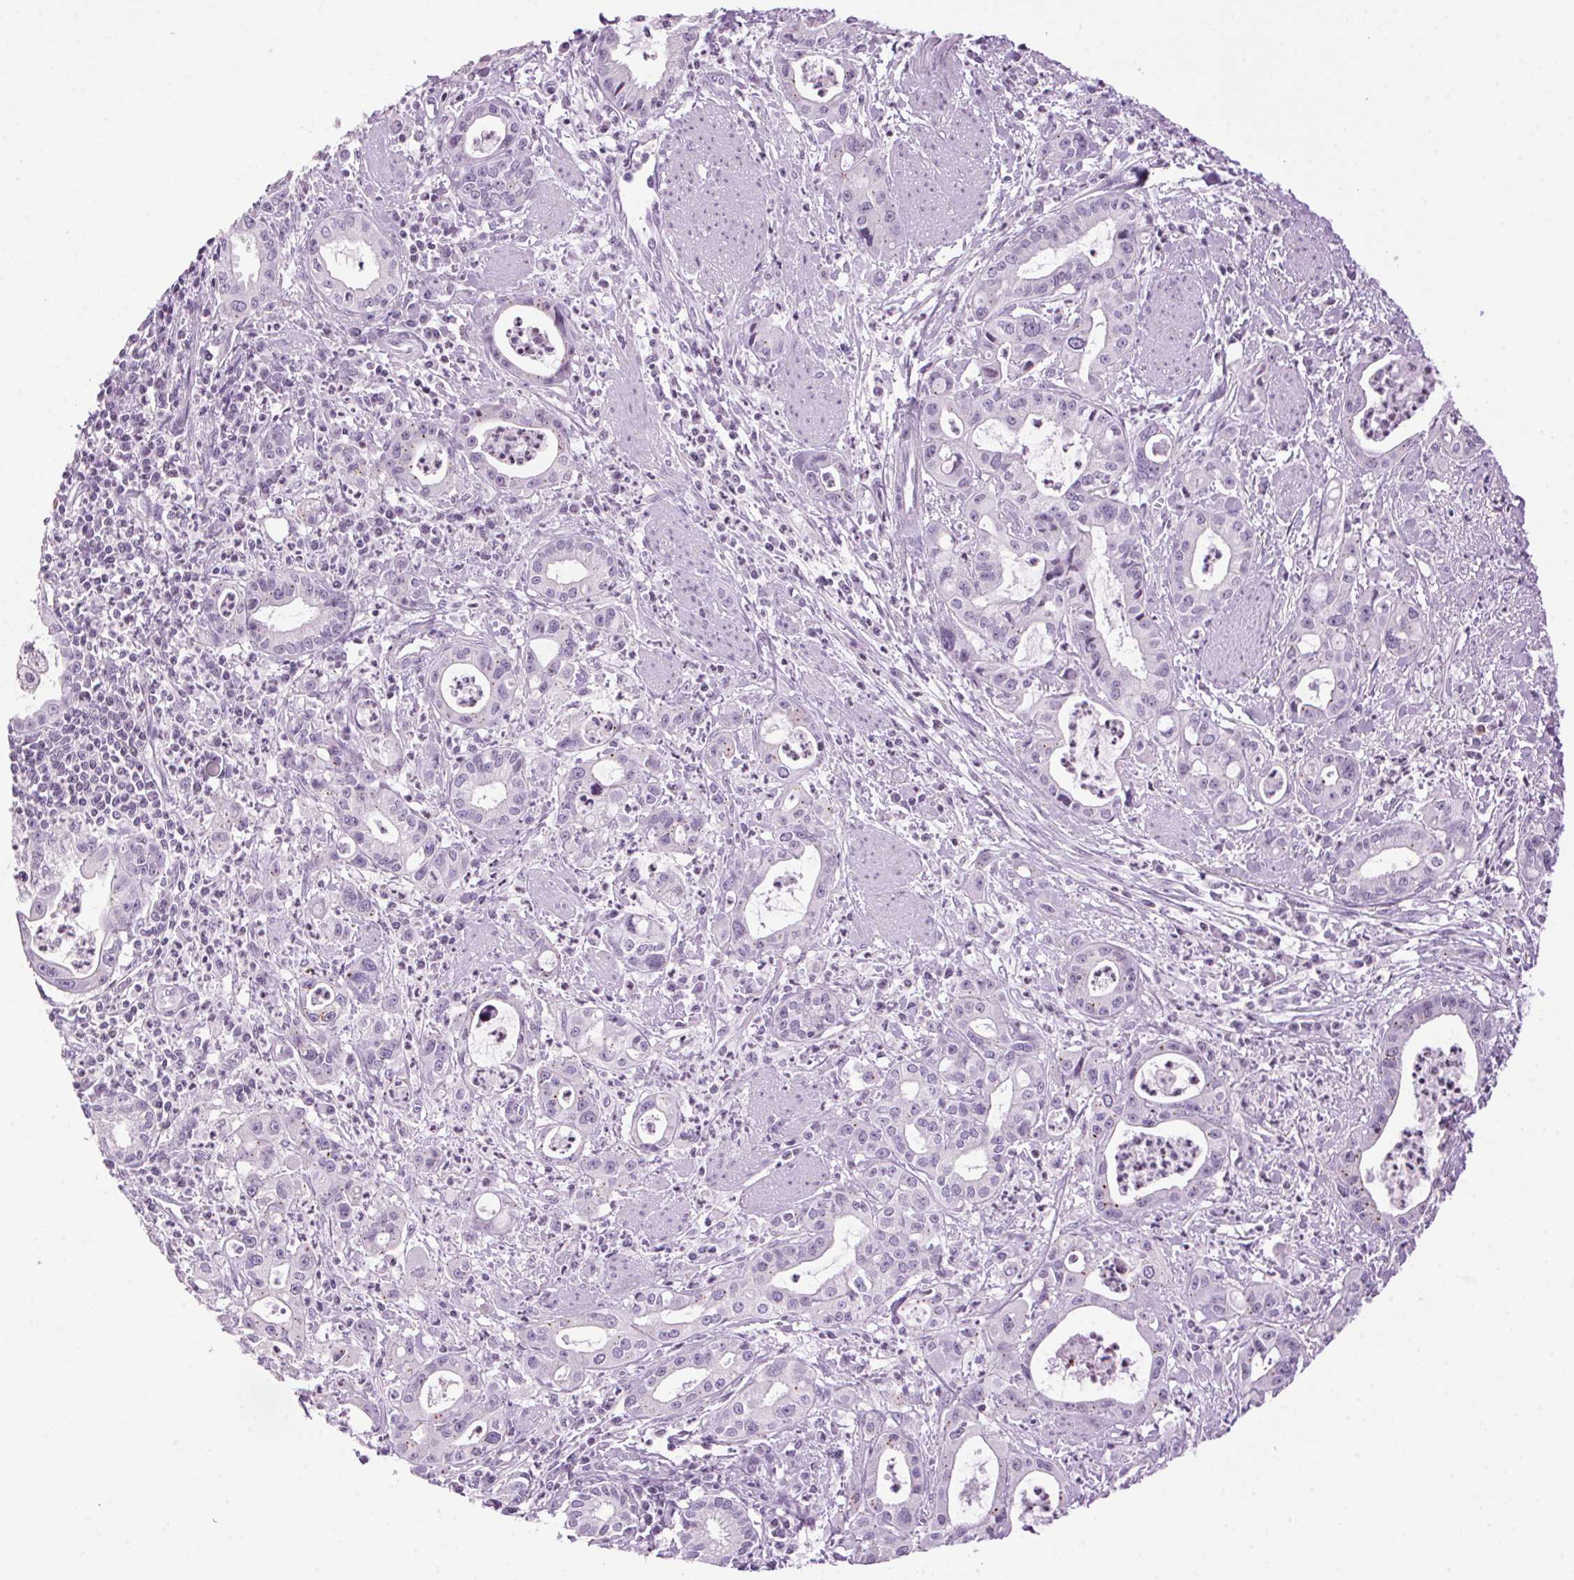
{"staining": {"intensity": "negative", "quantity": "none", "location": "none"}, "tissue": "pancreatic cancer", "cell_type": "Tumor cells", "image_type": "cancer", "snomed": [{"axis": "morphology", "description": "Adenocarcinoma, NOS"}, {"axis": "topography", "description": "Pancreas"}], "caption": "High power microscopy histopathology image of an immunohistochemistry micrograph of adenocarcinoma (pancreatic), revealing no significant staining in tumor cells.", "gene": "TMEM88B", "patient": {"sex": "male", "age": 72}}